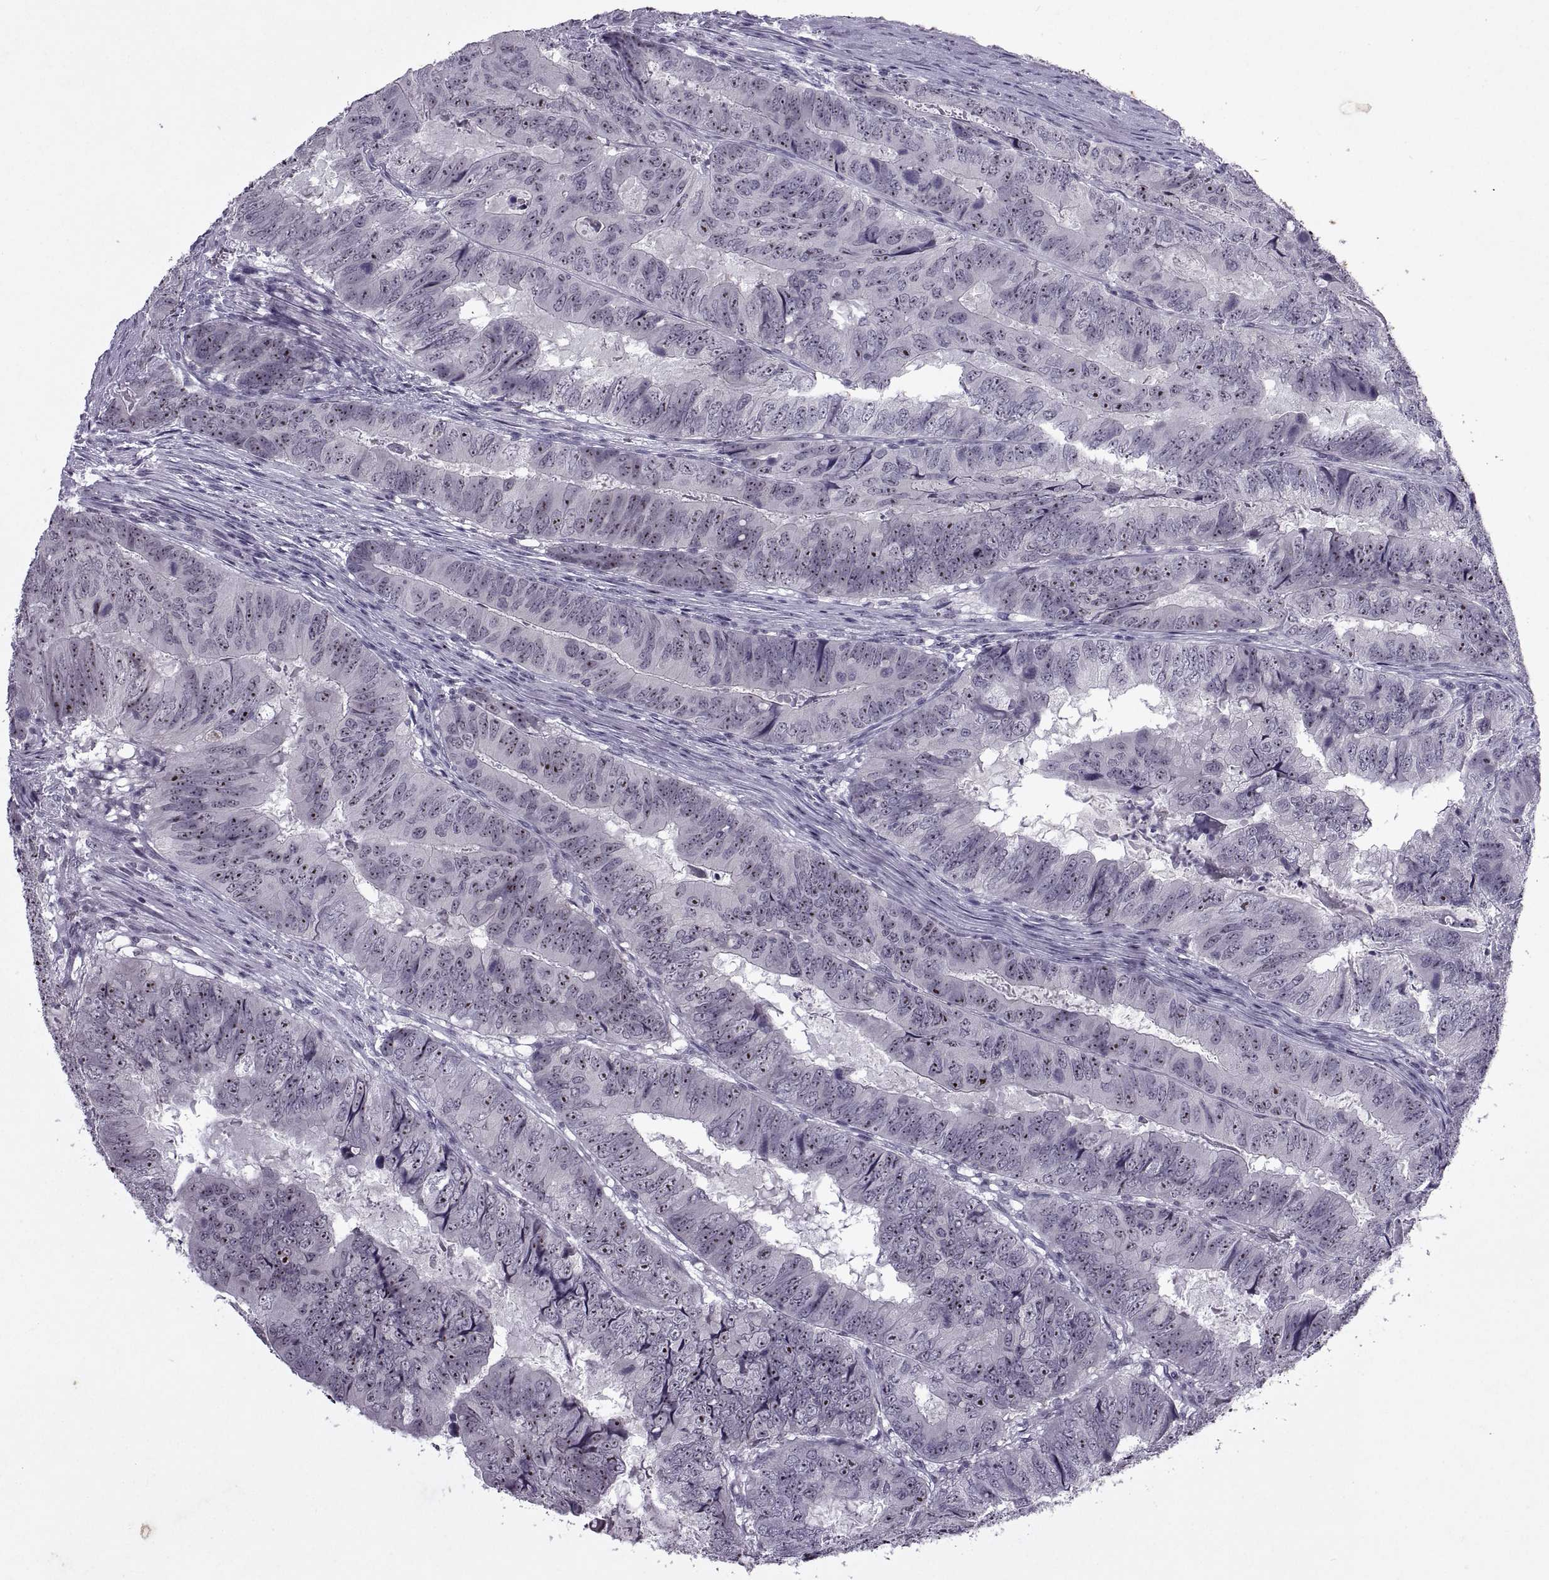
{"staining": {"intensity": "strong", "quantity": ">75%", "location": "nuclear"}, "tissue": "colorectal cancer", "cell_type": "Tumor cells", "image_type": "cancer", "snomed": [{"axis": "morphology", "description": "Adenocarcinoma, NOS"}, {"axis": "topography", "description": "Colon"}], "caption": "An IHC micrograph of neoplastic tissue is shown. Protein staining in brown shows strong nuclear positivity in adenocarcinoma (colorectal) within tumor cells.", "gene": "SINHCAF", "patient": {"sex": "male", "age": 79}}